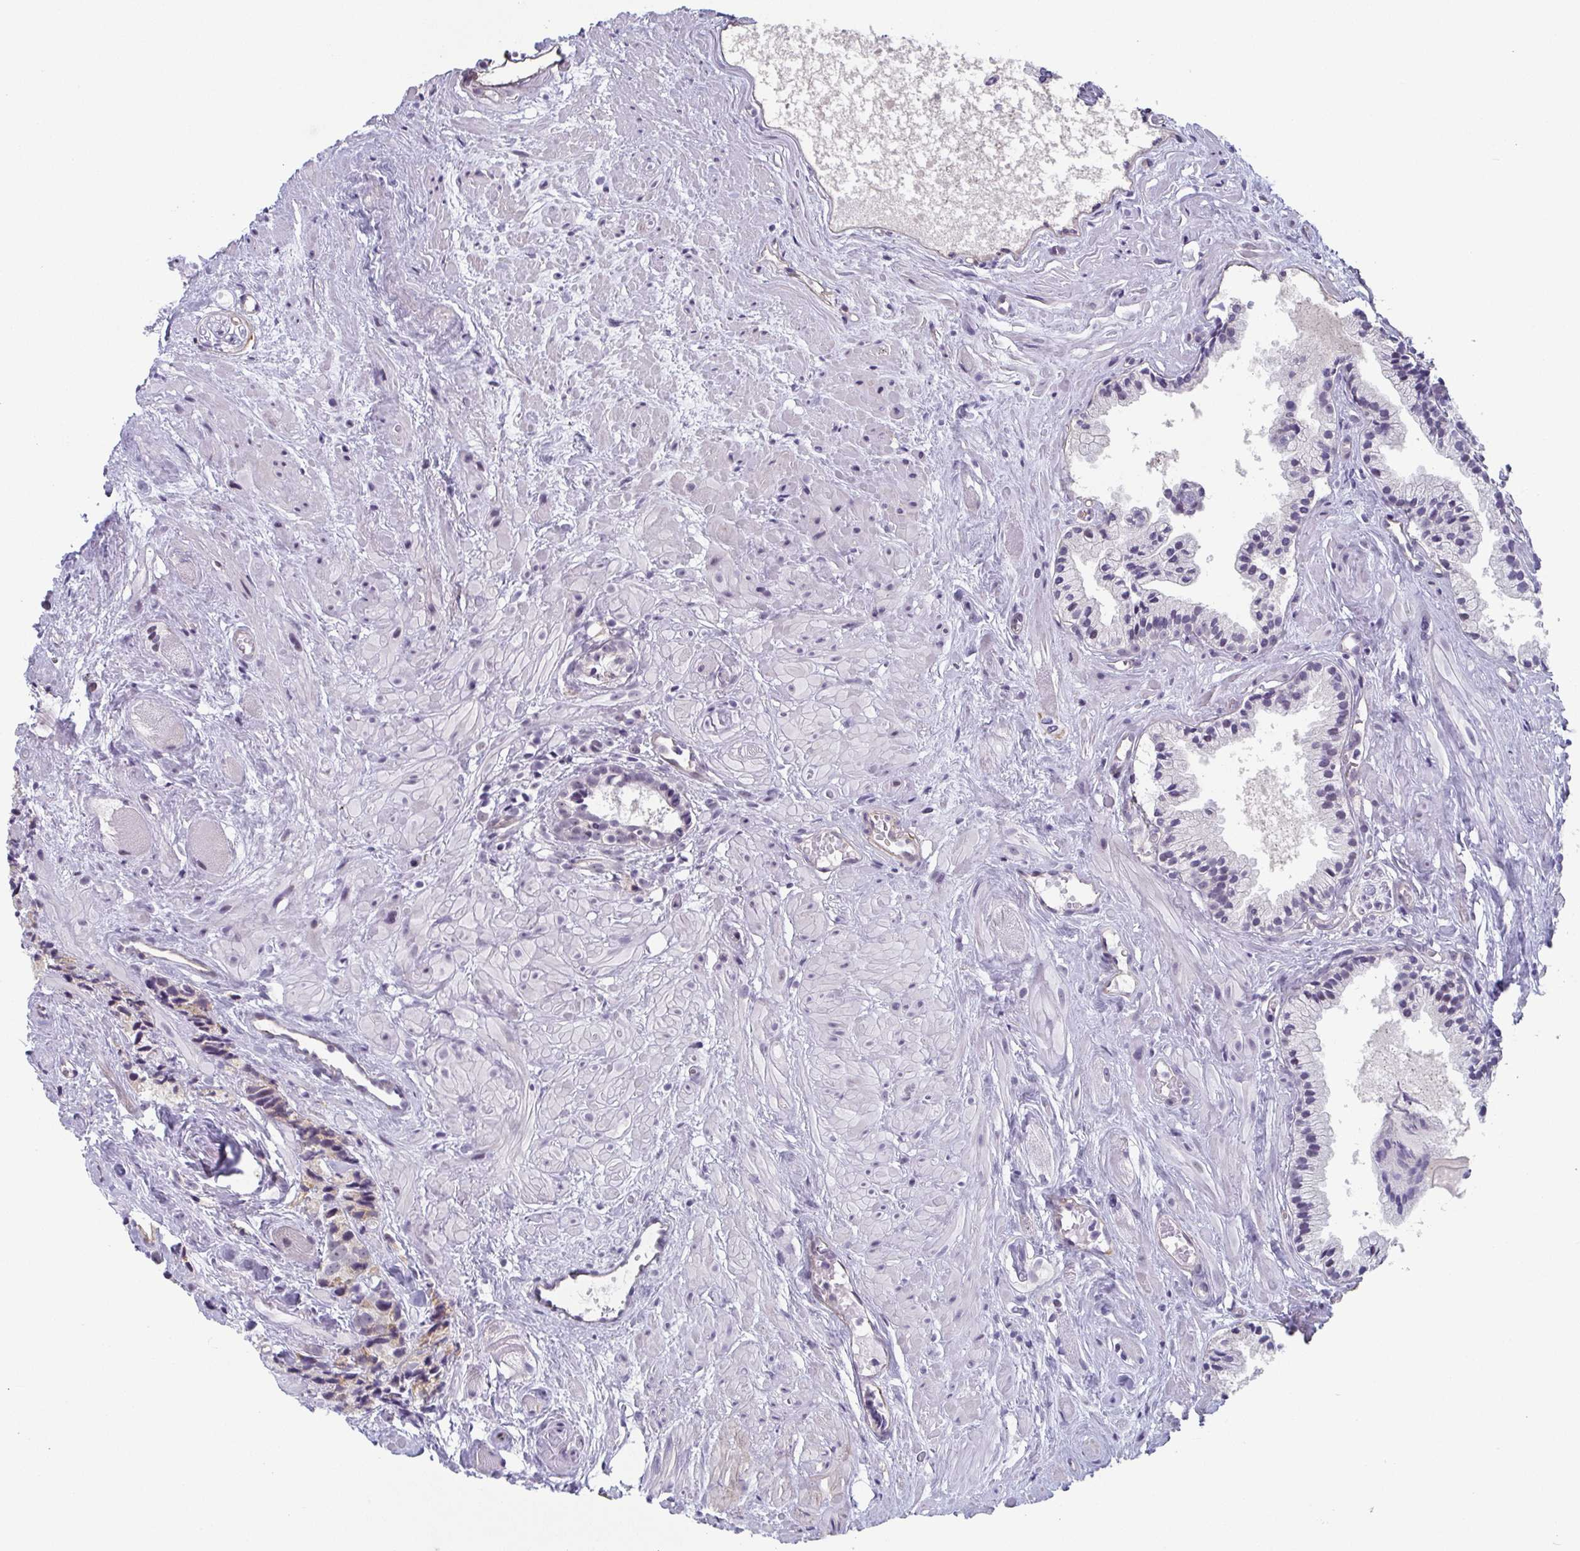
{"staining": {"intensity": "weak", "quantity": "25%-75%", "location": "cytoplasmic/membranous"}, "tissue": "prostate cancer", "cell_type": "Tumor cells", "image_type": "cancer", "snomed": [{"axis": "morphology", "description": "Adenocarcinoma, High grade"}, {"axis": "topography", "description": "Prostate"}], "caption": "High-power microscopy captured an IHC photomicrograph of prostate high-grade adenocarcinoma, revealing weak cytoplasmic/membranous expression in approximately 25%-75% of tumor cells. Nuclei are stained in blue.", "gene": "EXOSC7", "patient": {"sex": "male", "age": 81}}